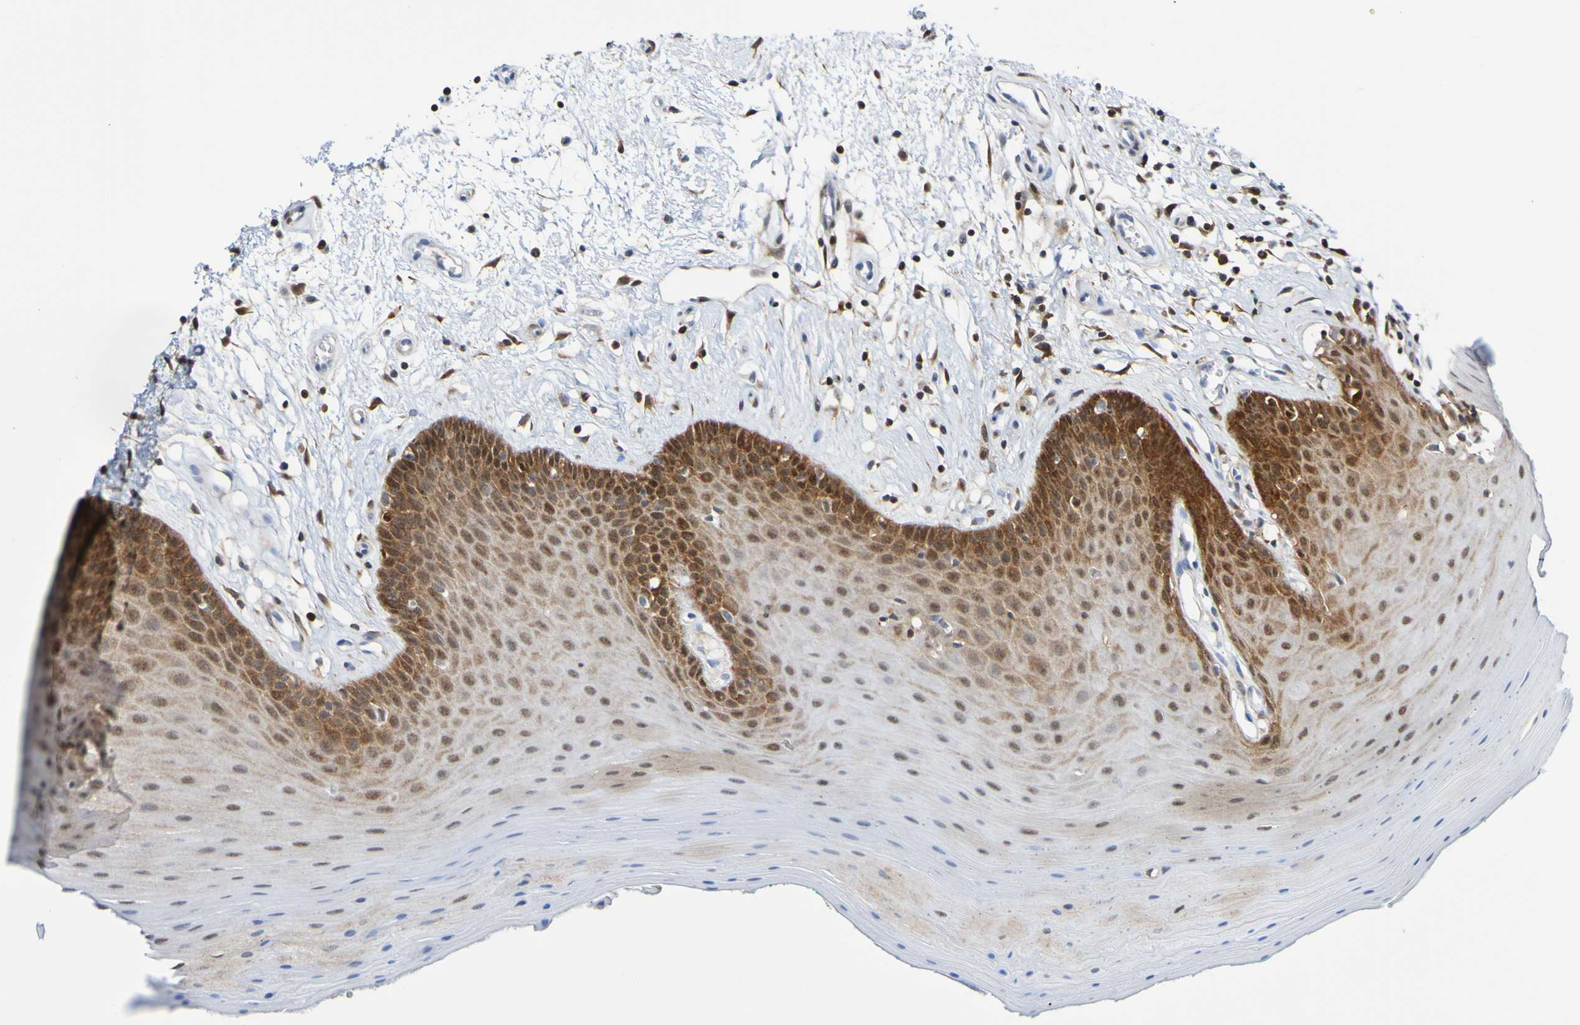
{"staining": {"intensity": "strong", "quantity": "25%-75%", "location": "cytoplasmic/membranous"}, "tissue": "oral mucosa", "cell_type": "Squamous epithelial cells", "image_type": "normal", "snomed": [{"axis": "morphology", "description": "Normal tissue, NOS"}, {"axis": "topography", "description": "Skeletal muscle"}, {"axis": "topography", "description": "Oral tissue"}], "caption": "Immunohistochemical staining of normal human oral mucosa displays 25%-75% levels of strong cytoplasmic/membranous protein expression in approximately 25%-75% of squamous epithelial cells. (DAB (3,3'-diaminobenzidine) IHC, brown staining for protein, blue staining for nuclei).", "gene": "ATIC", "patient": {"sex": "male", "age": 58}}